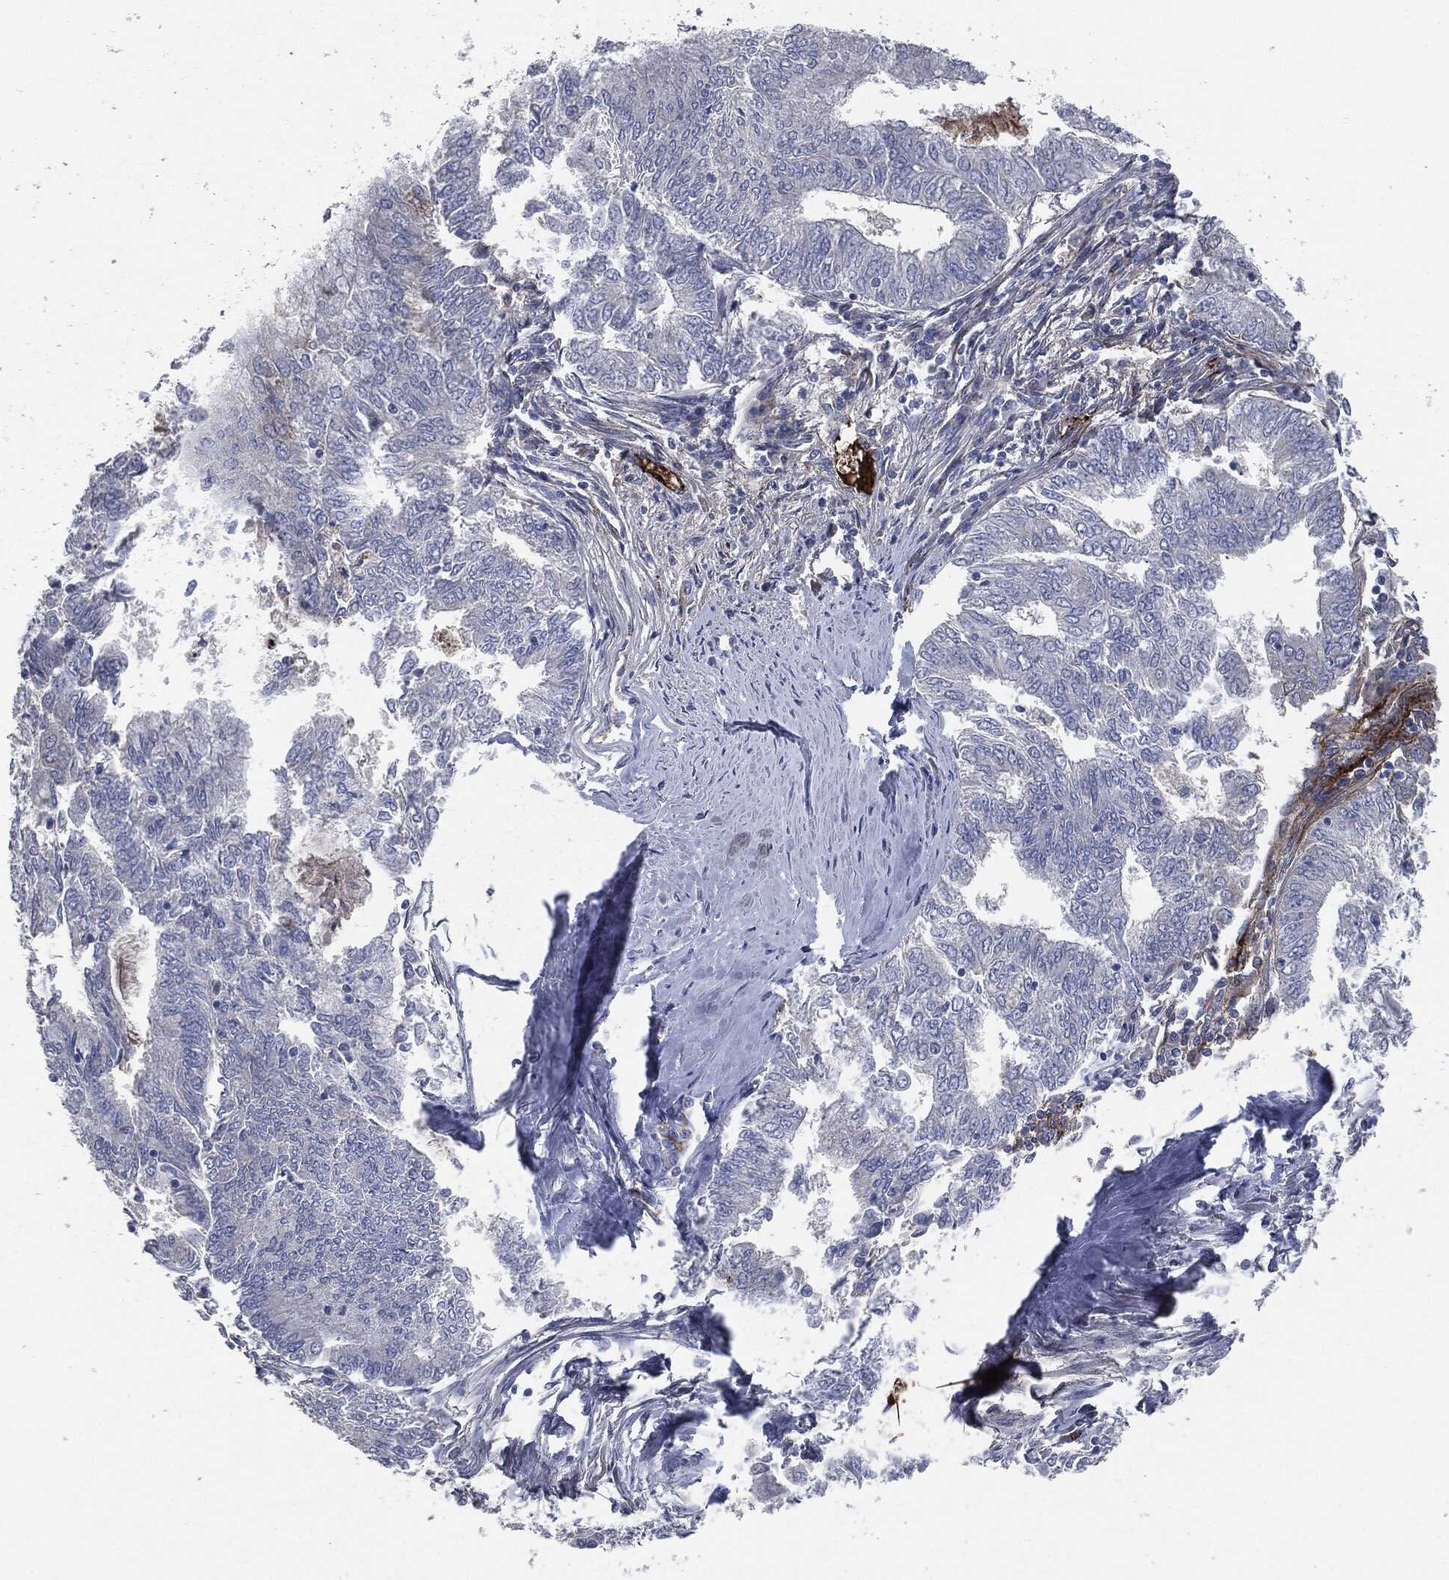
{"staining": {"intensity": "negative", "quantity": "none", "location": "none"}, "tissue": "endometrial cancer", "cell_type": "Tumor cells", "image_type": "cancer", "snomed": [{"axis": "morphology", "description": "Adenocarcinoma, NOS"}, {"axis": "topography", "description": "Endometrium"}], "caption": "This is a micrograph of immunohistochemistry (IHC) staining of endometrial cancer (adenocarcinoma), which shows no staining in tumor cells.", "gene": "APOB", "patient": {"sex": "female", "age": 62}}